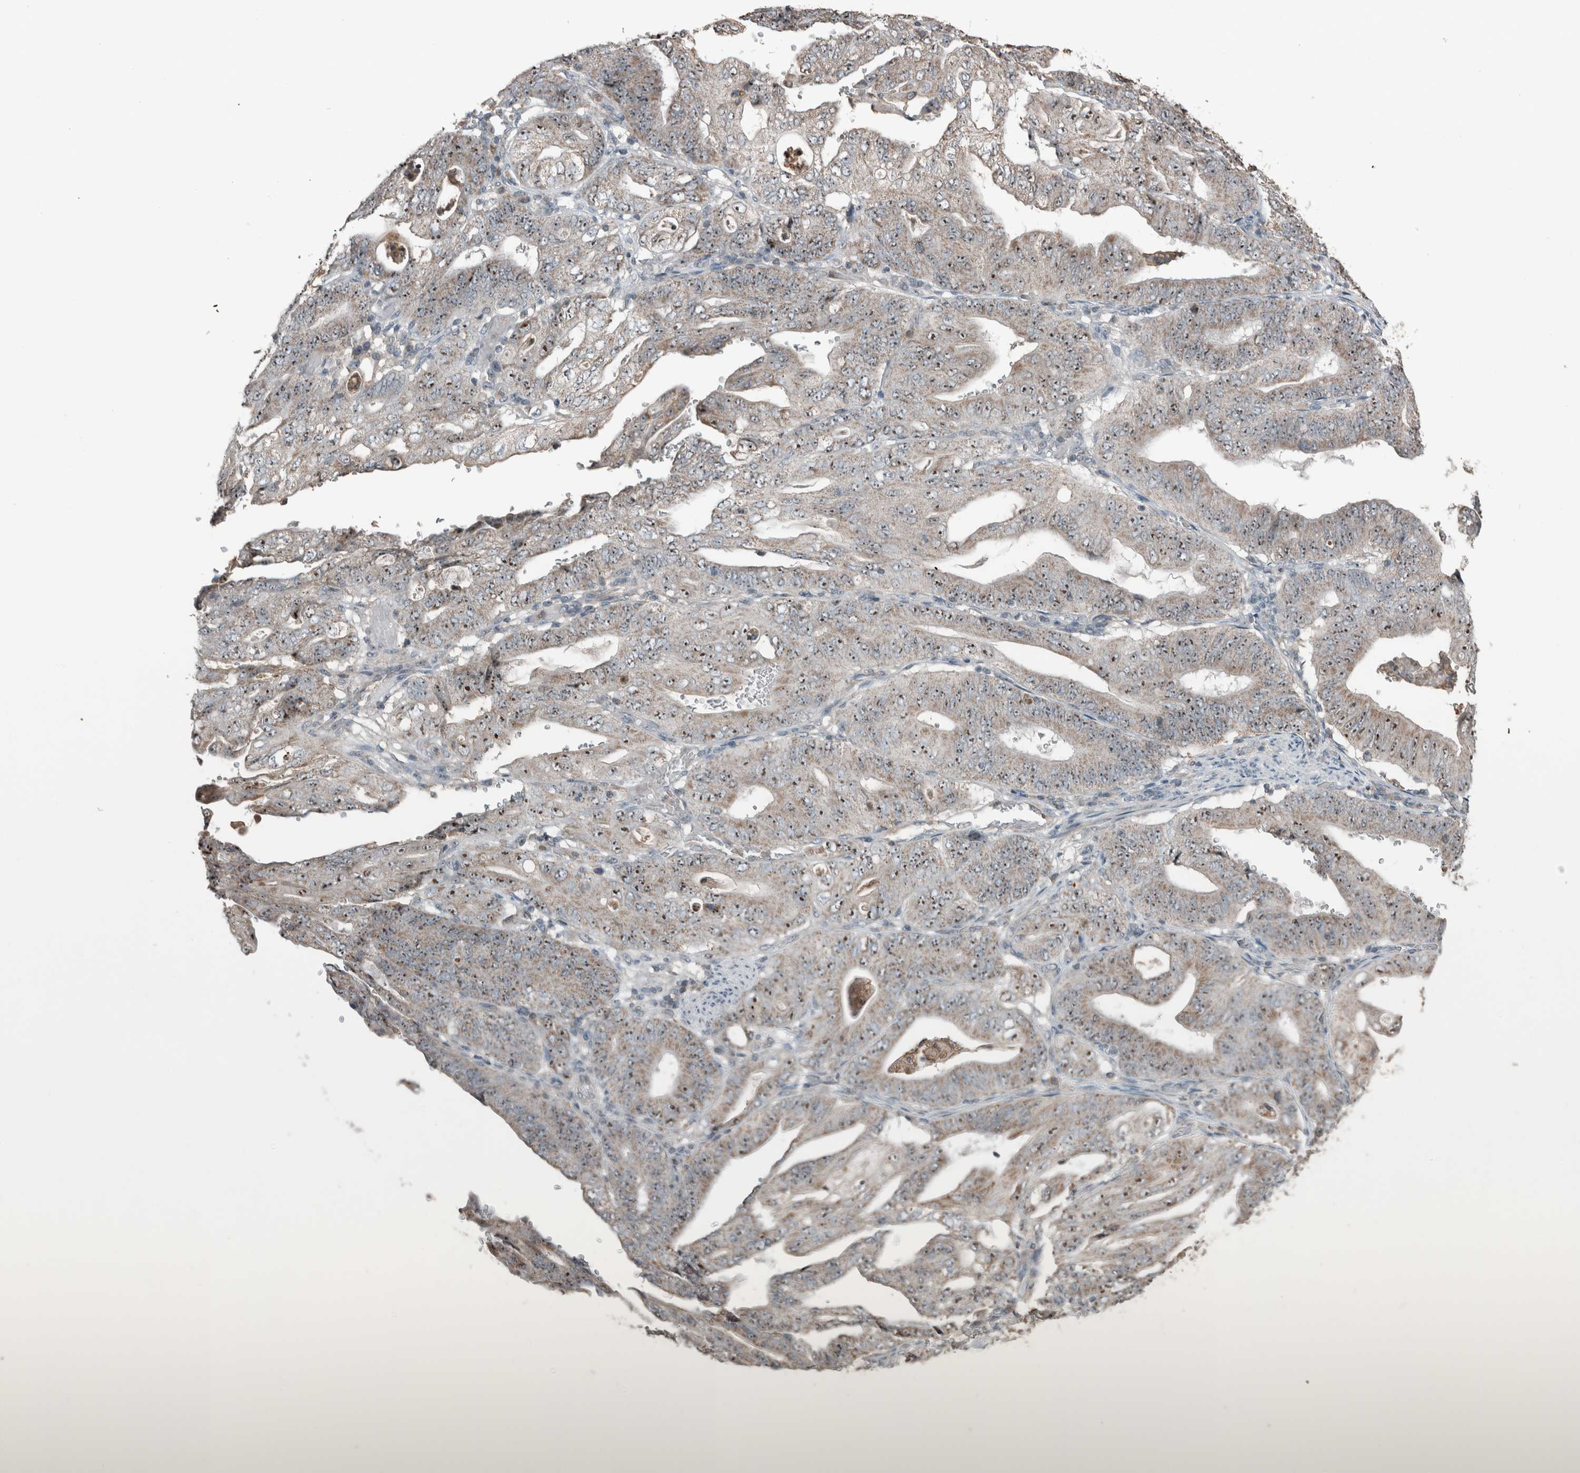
{"staining": {"intensity": "moderate", "quantity": ">75%", "location": "cytoplasmic/membranous,nuclear"}, "tissue": "stomach cancer", "cell_type": "Tumor cells", "image_type": "cancer", "snomed": [{"axis": "morphology", "description": "Adenocarcinoma, NOS"}, {"axis": "topography", "description": "Stomach"}], "caption": "Stomach cancer tissue exhibits moderate cytoplasmic/membranous and nuclear positivity in about >75% of tumor cells, visualized by immunohistochemistry.", "gene": "RPF1", "patient": {"sex": "female", "age": 73}}